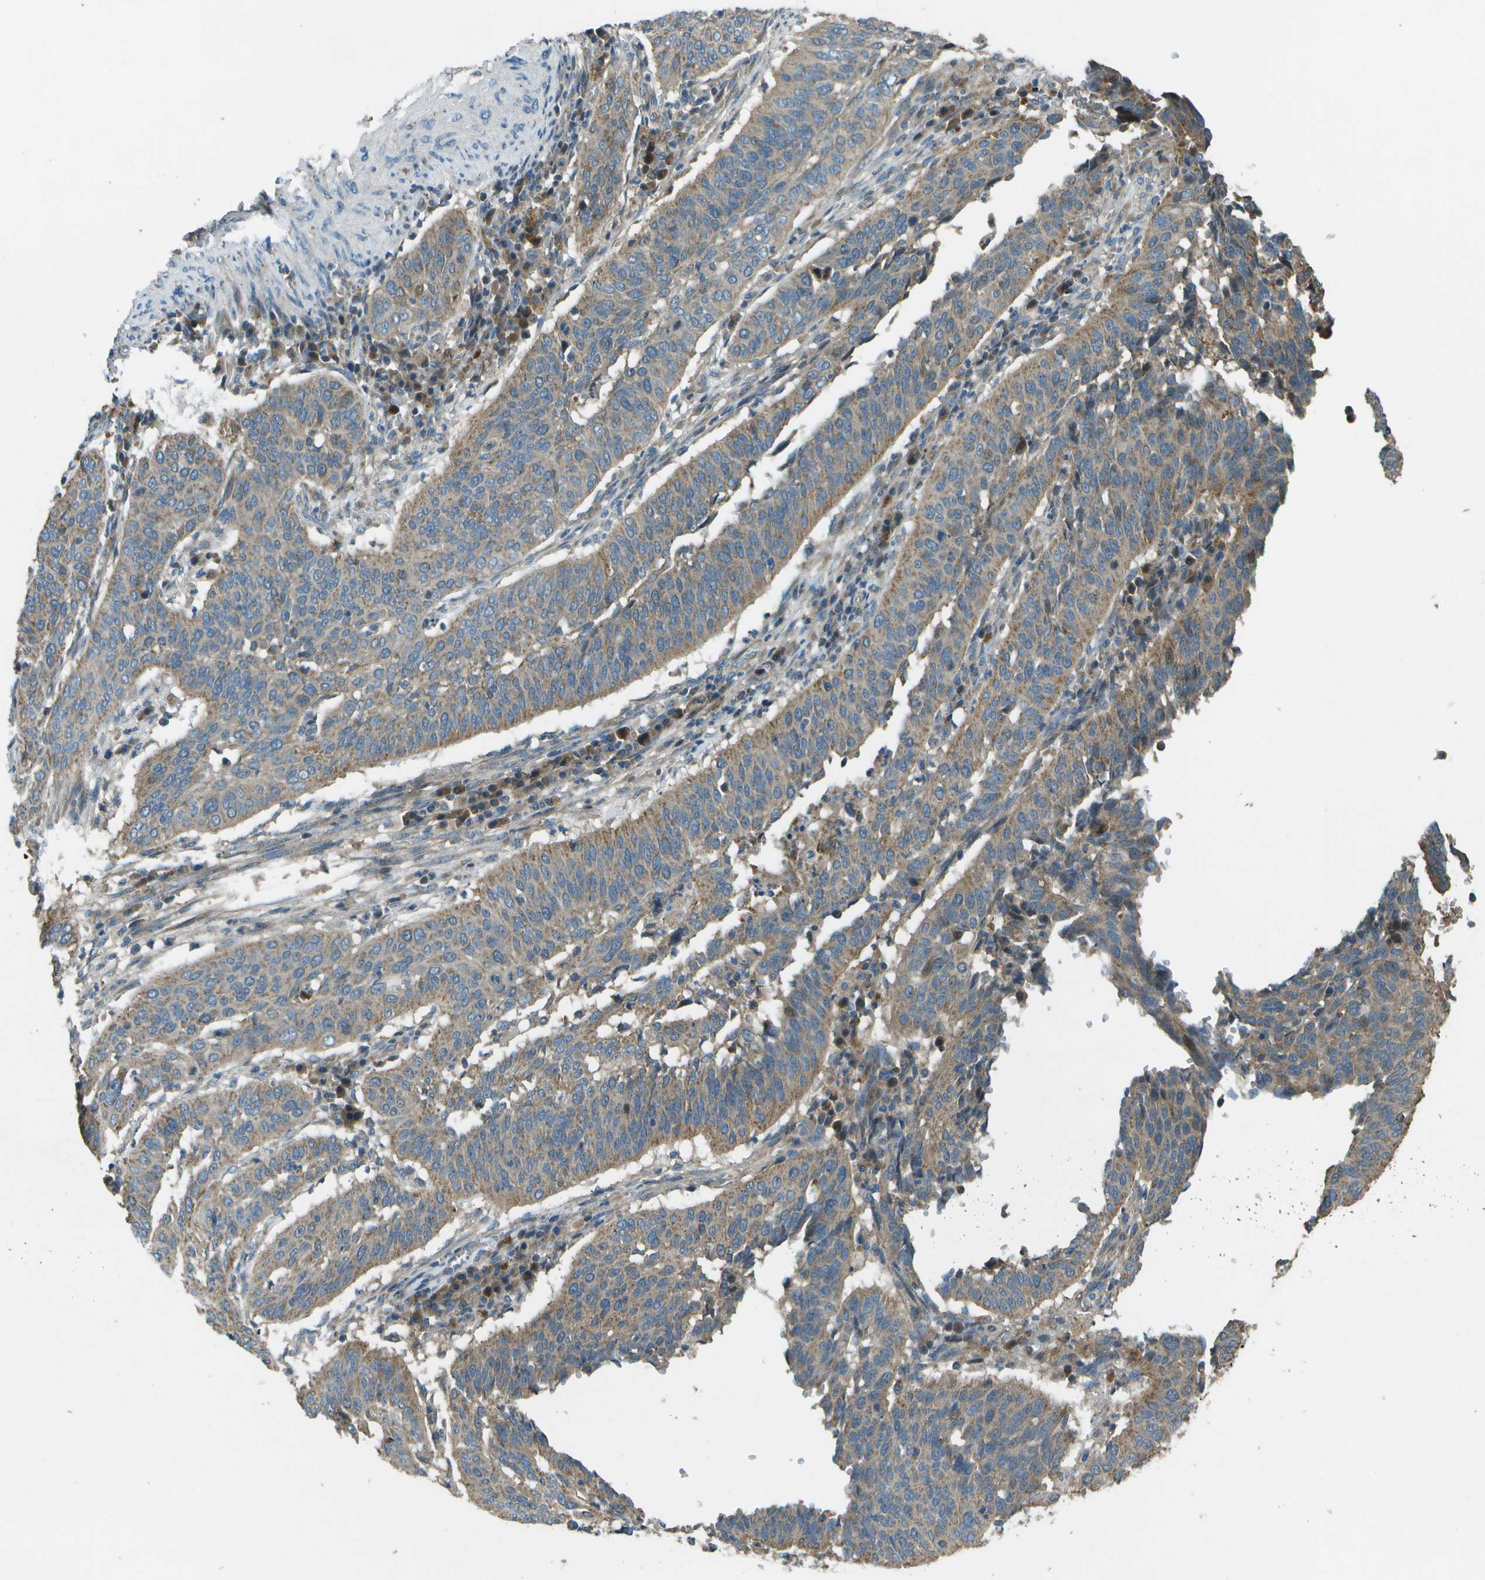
{"staining": {"intensity": "moderate", "quantity": ">75%", "location": "cytoplasmic/membranous"}, "tissue": "cervical cancer", "cell_type": "Tumor cells", "image_type": "cancer", "snomed": [{"axis": "morphology", "description": "Normal tissue, NOS"}, {"axis": "morphology", "description": "Squamous cell carcinoma, NOS"}, {"axis": "topography", "description": "Cervix"}], "caption": "An image showing moderate cytoplasmic/membranous expression in about >75% of tumor cells in cervical cancer (squamous cell carcinoma), as visualized by brown immunohistochemical staining.", "gene": "PXYLP1", "patient": {"sex": "female", "age": 39}}